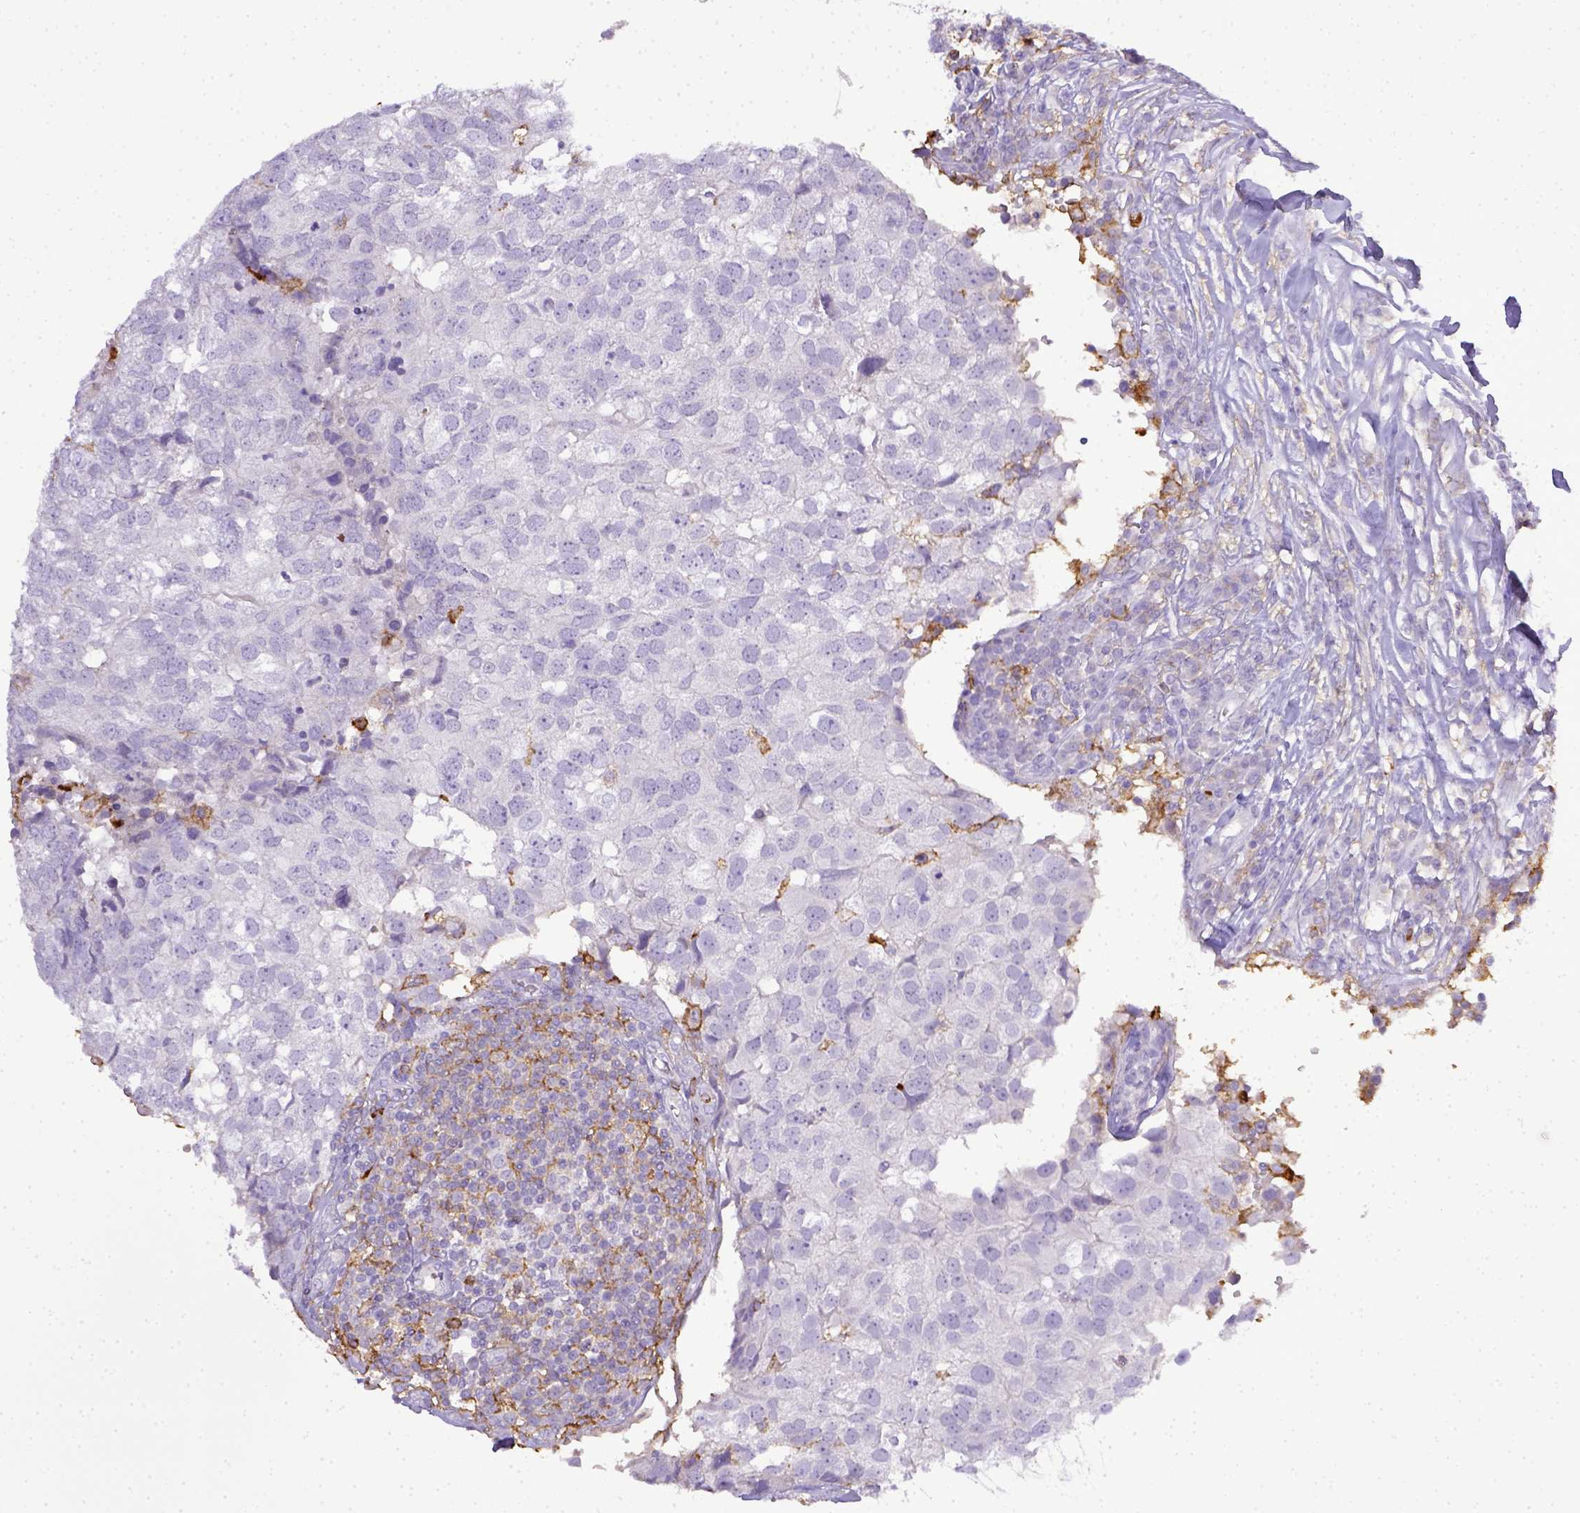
{"staining": {"intensity": "negative", "quantity": "none", "location": "none"}, "tissue": "breast cancer", "cell_type": "Tumor cells", "image_type": "cancer", "snomed": [{"axis": "morphology", "description": "Duct carcinoma"}, {"axis": "topography", "description": "Breast"}], "caption": "Immunohistochemical staining of breast invasive ductal carcinoma shows no significant positivity in tumor cells. (DAB (3,3'-diaminobenzidine) immunohistochemistry (IHC), high magnification).", "gene": "ITGAM", "patient": {"sex": "female", "age": 30}}